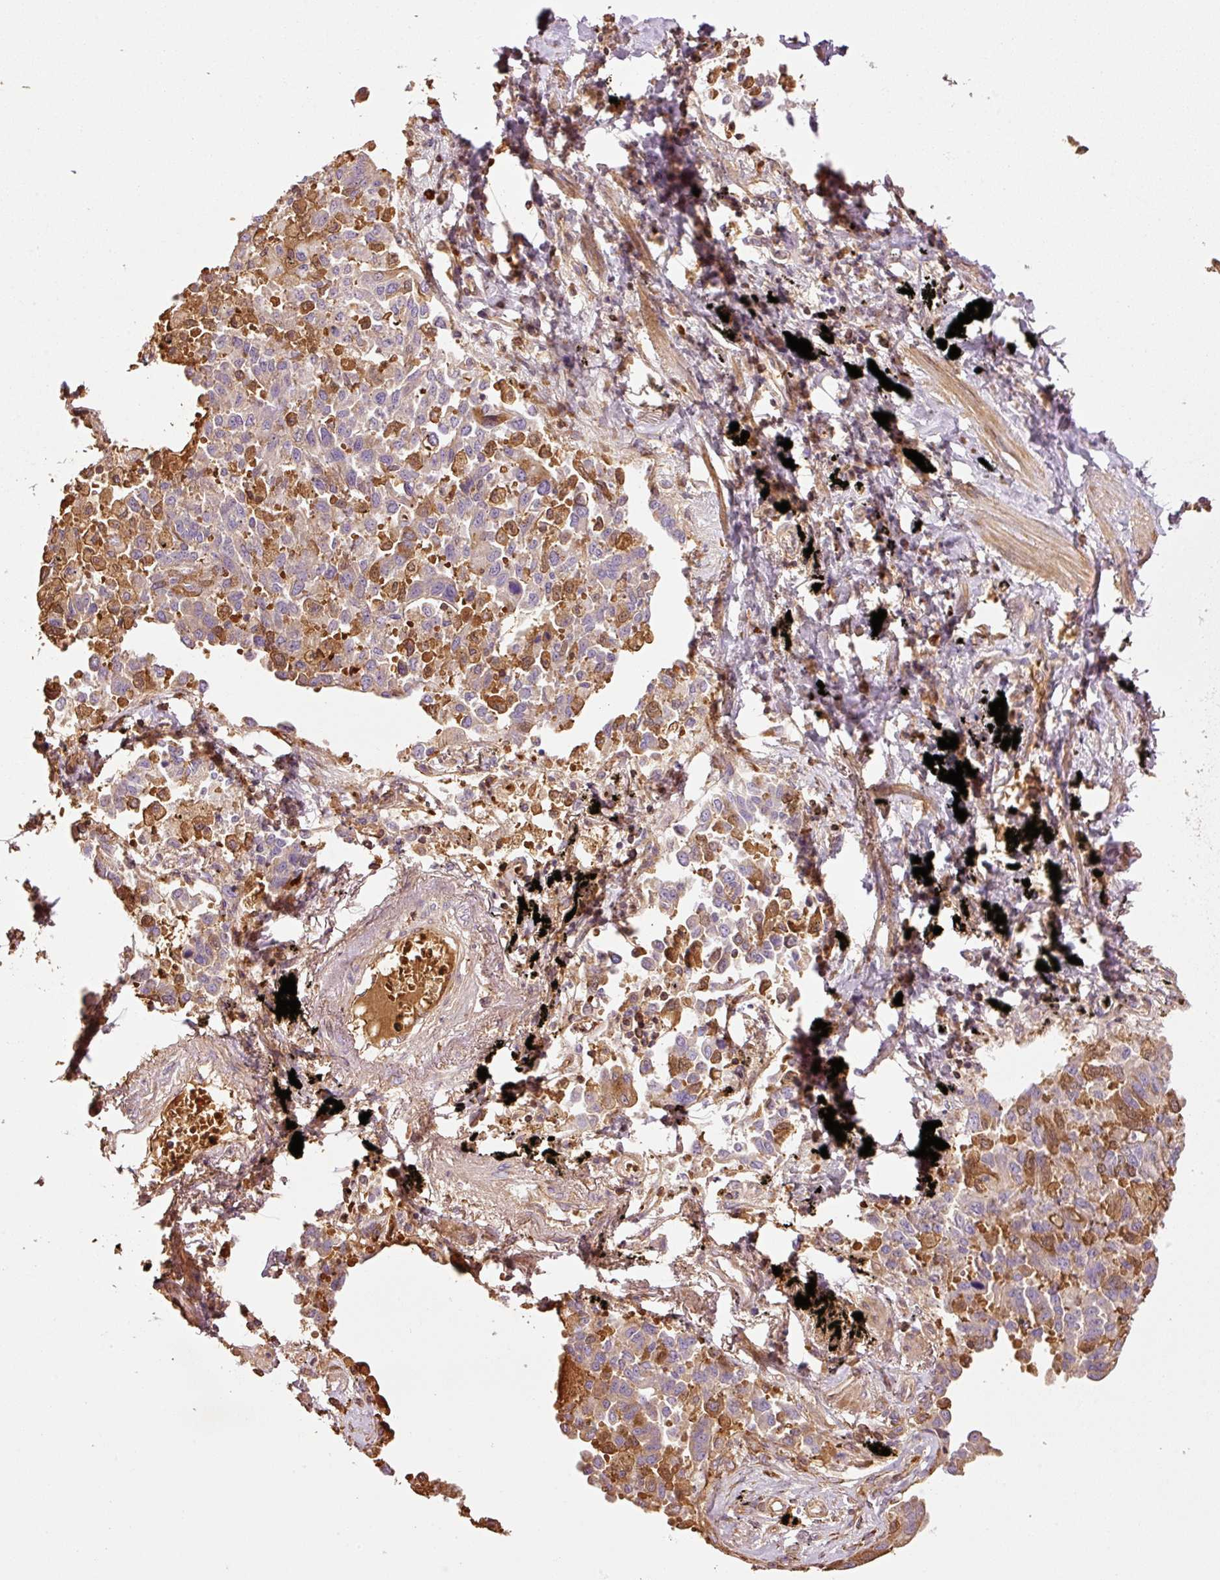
{"staining": {"intensity": "moderate", "quantity": "25%-75%", "location": "cytoplasmic/membranous"}, "tissue": "lung cancer", "cell_type": "Tumor cells", "image_type": "cancer", "snomed": [{"axis": "morphology", "description": "Adenocarcinoma, NOS"}, {"axis": "topography", "description": "Lung"}], "caption": "This photomicrograph shows immunohistochemistry staining of human lung cancer, with medium moderate cytoplasmic/membranous staining in approximately 25%-75% of tumor cells.", "gene": "NID2", "patient": {"sex": "male", "age": 67}}